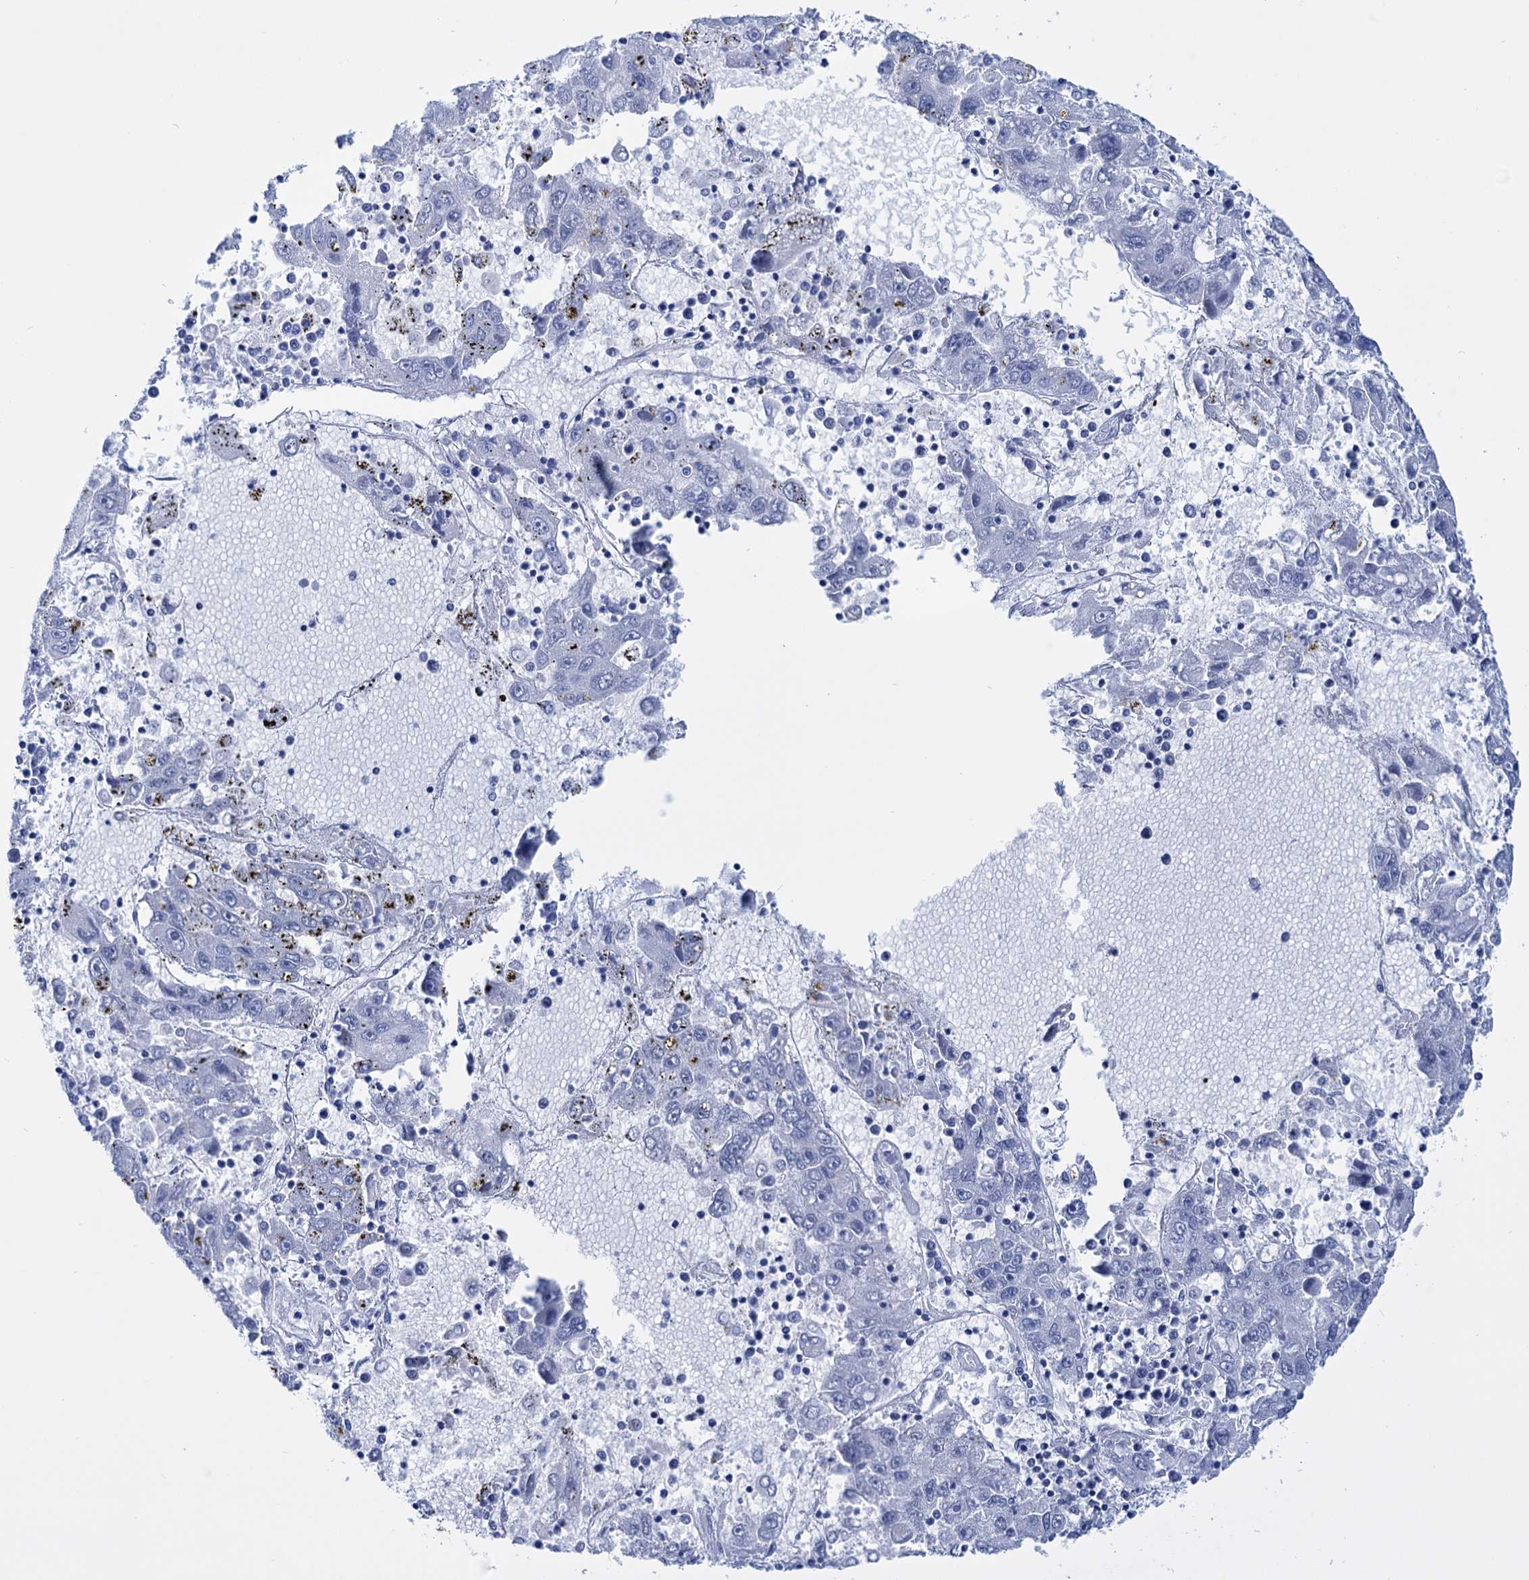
{"staining": {"intensity": "negative", "quantity": "none", "location": "none"}, "tissue": "liver cancer", "cell_type": "Tumor cells", "image_type": "cancer", "snomed": [{"axis": "morphology", "description": "Carcinoma, Hepatocellular, NOS"}, {"axis": "topography", "description": "Liver"}], "caption": "Immunohistochemistry of human liver hepatocellular carcinoma exhibits no positivity in tumor cells.", "gene": "FBXW12", "patient": {"sex": "male", "age": 49}}